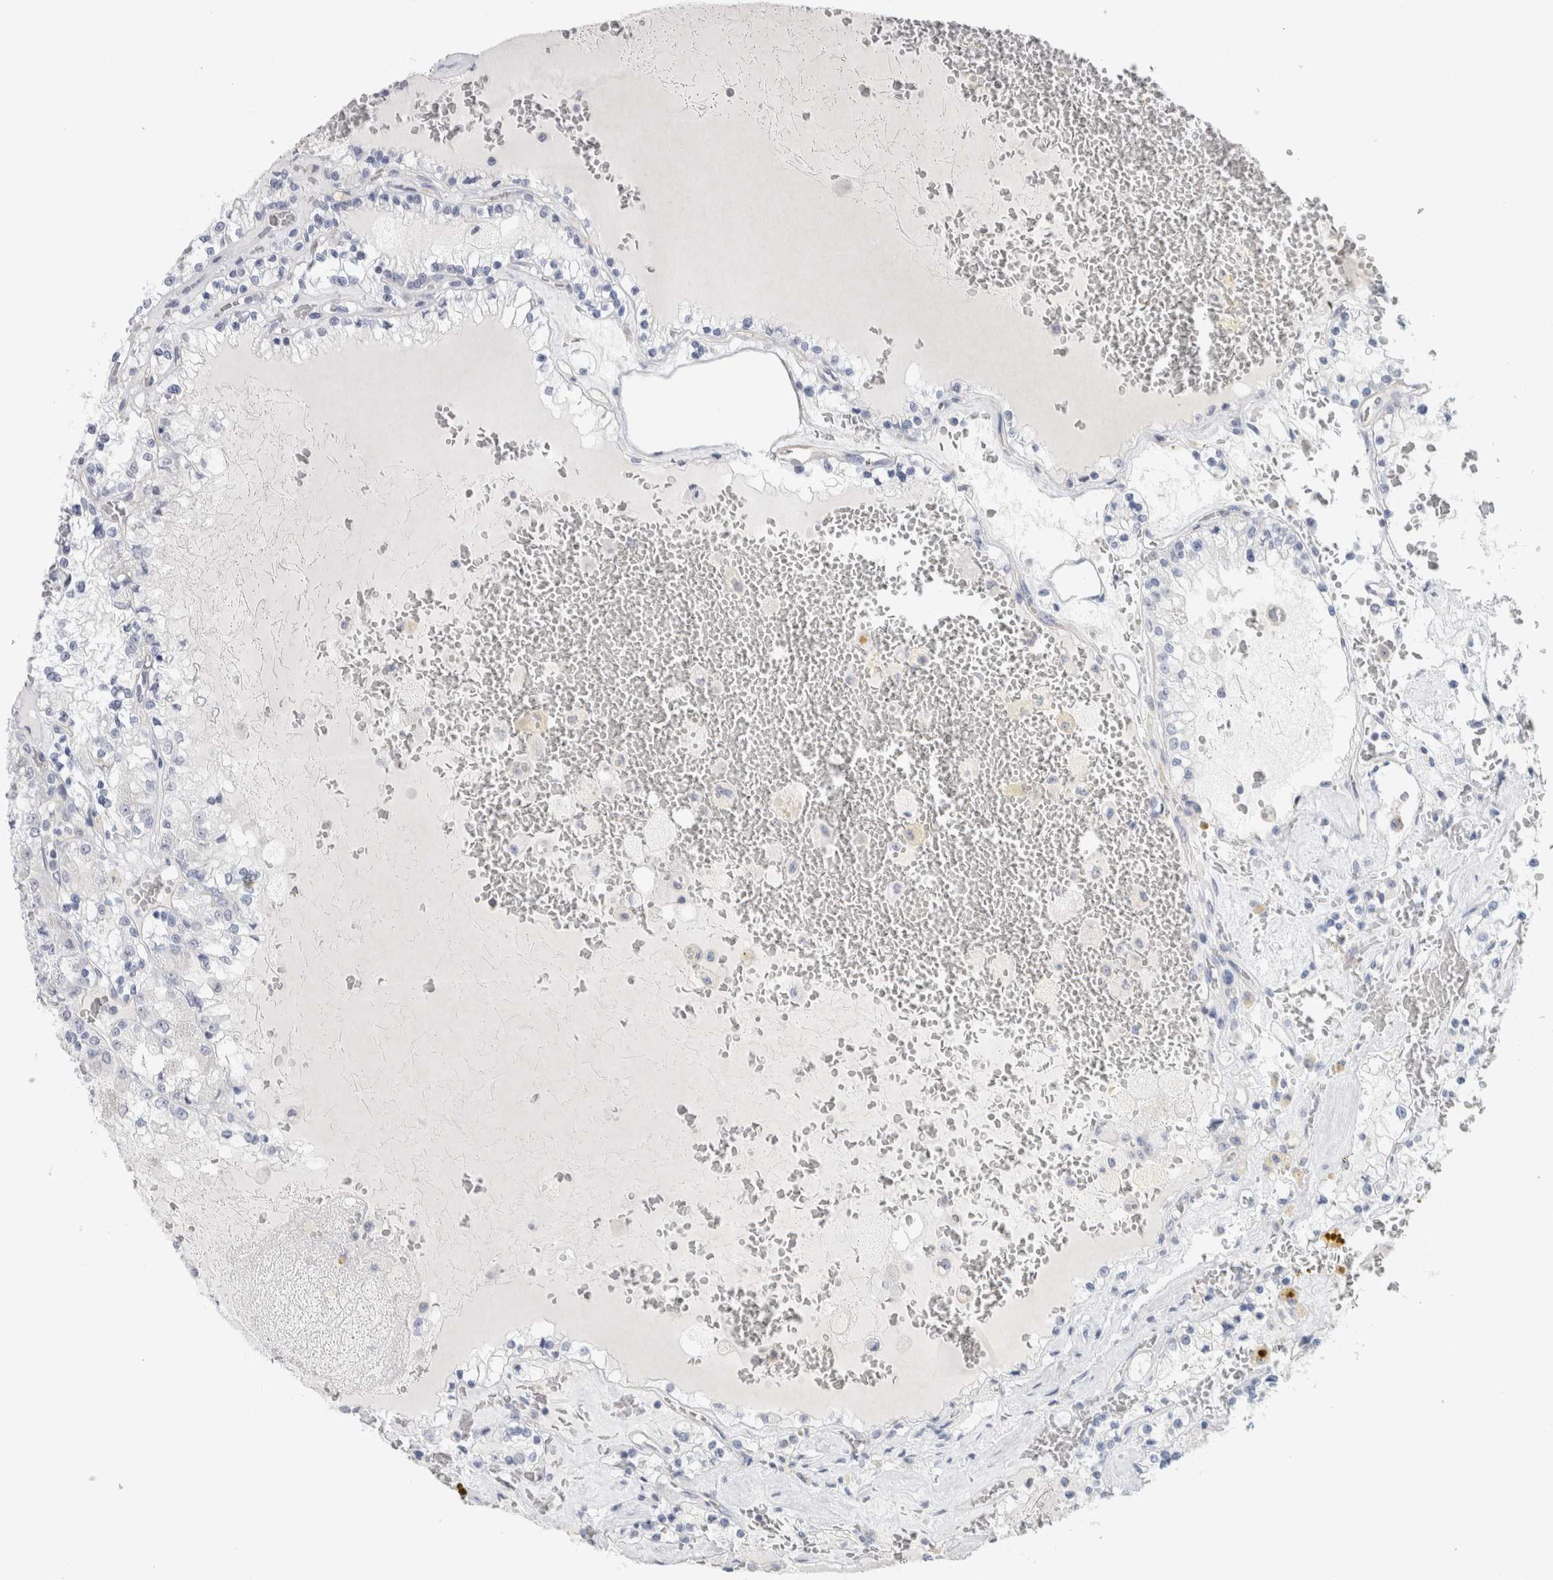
{"staining": {"intensity": "negative", "quantity": "none", "location": "none"}, "tissue": "renal cancer", "cell_type": "Tumor cells", "image_type": "cancer", "snomed": [{"axis": "morphology", "description": "Adenocarcinoma, NOS"}, {"axis": "topography", "description": "Kidney"}], "caption": "Tumor cells show no significant protein positivity in adenocarcinoma (renal).", "gene": "TONSL", "patient": {"sex": "female", "age": 56}}